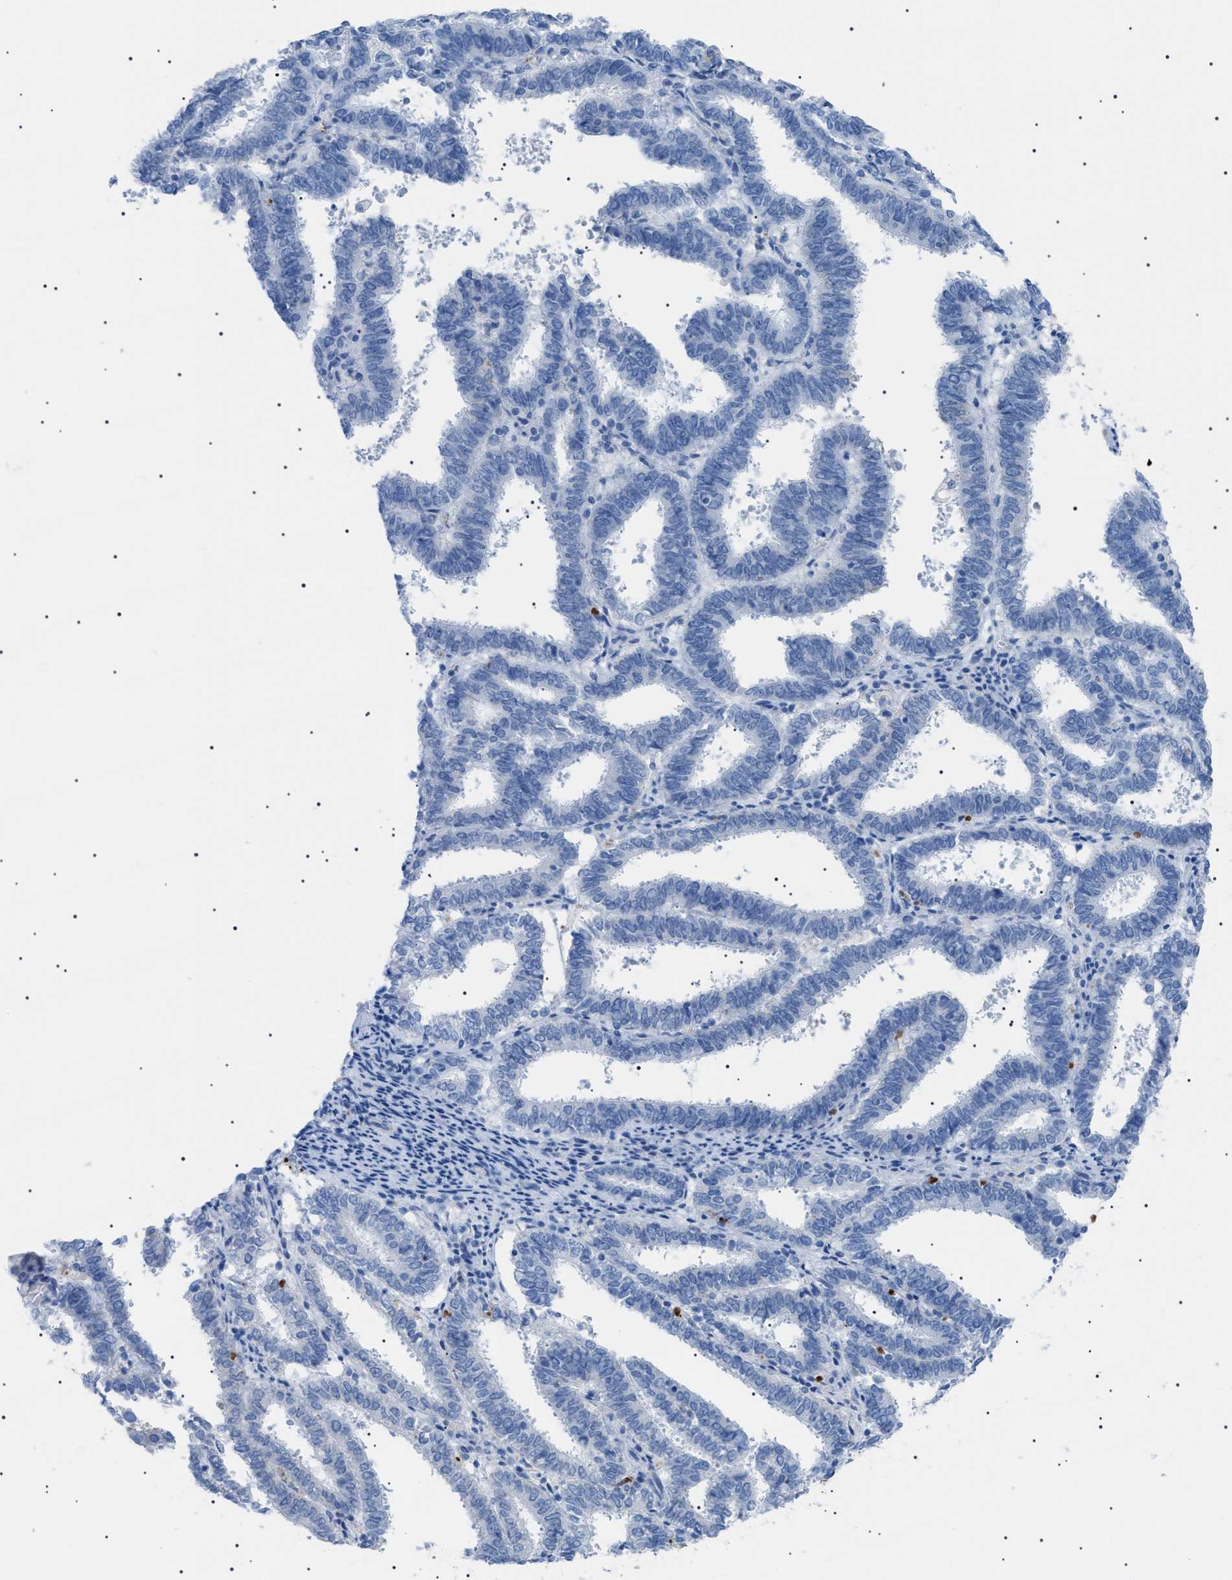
{"staining": {"intensity": "negative", "quantity": "none", "location": "none"}, "tissue": "endometrial cancer", "cell_type": "Tumor cells", "image_type": "cancer", "snomed": [{"axis": "morphology", "description": "Adenocarcinoma, NOS"}, {"axis": "topography", "description": "Uterus"}], "caption": "Immunohistochemistry of adenocarcinoma (endometrial) shows no expression in tumor cells.", "gene": "LPA", "patient": {"sex": "female", "age": 83}}